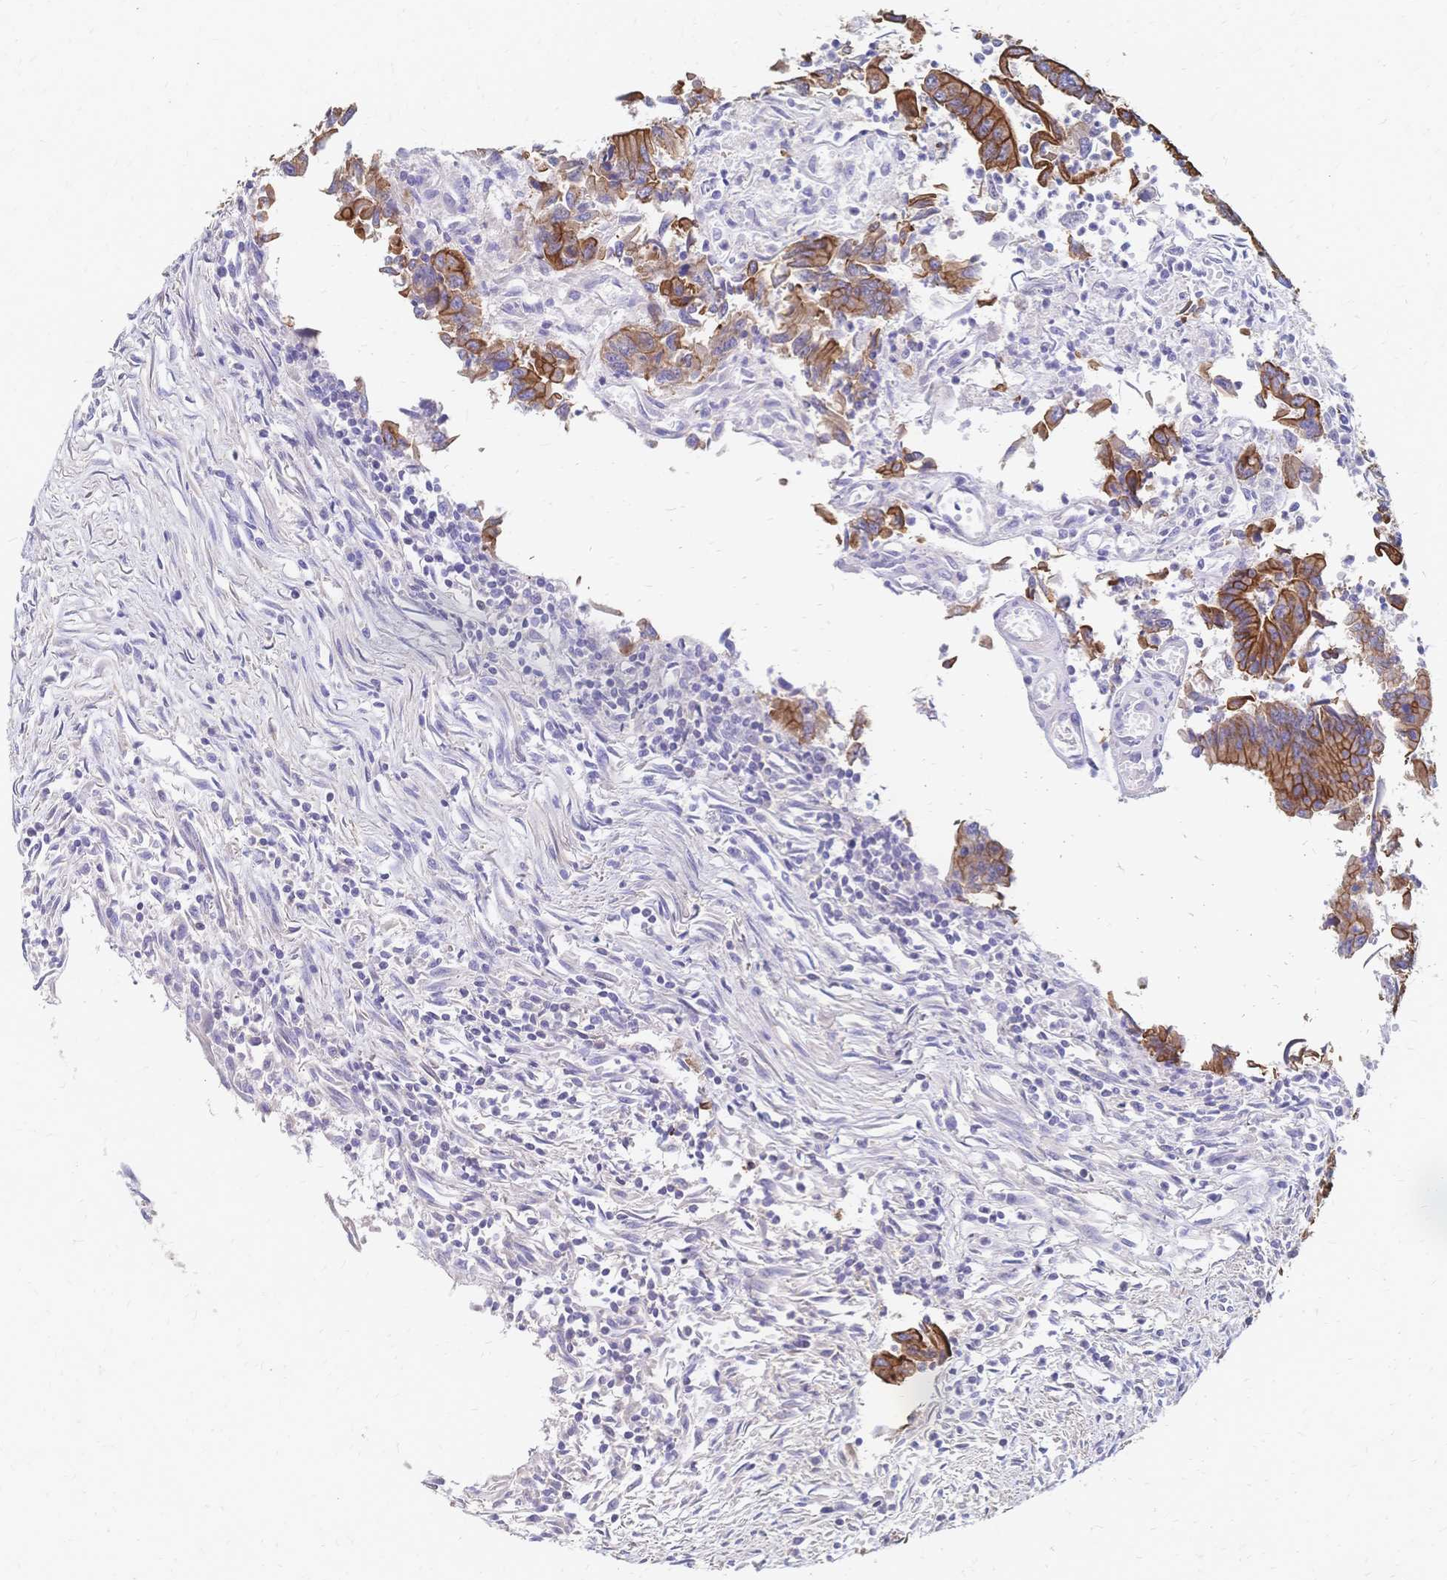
{"staining": {"intensity": "strong", "quantity": ">75%", "location": "cytoplasmic/membranous"}, "tissue": "colorectal cancer", "cell_type": "Tumor cells", "image_type": "cancer", "snomed": [{"axis": "morphology", "description": "Adenocarcinoma, NOS"}, {"axis": "topography", "description": "Colon"}], "caption": "A micrograph of human colorectal cancer (adenocarcinoma) stained for a protein demonstrates strong cytoplasmic/membranous brown staining in tumor cells.", "gene": "DTNB", "patient": {"sex": "female", "age": 67}}